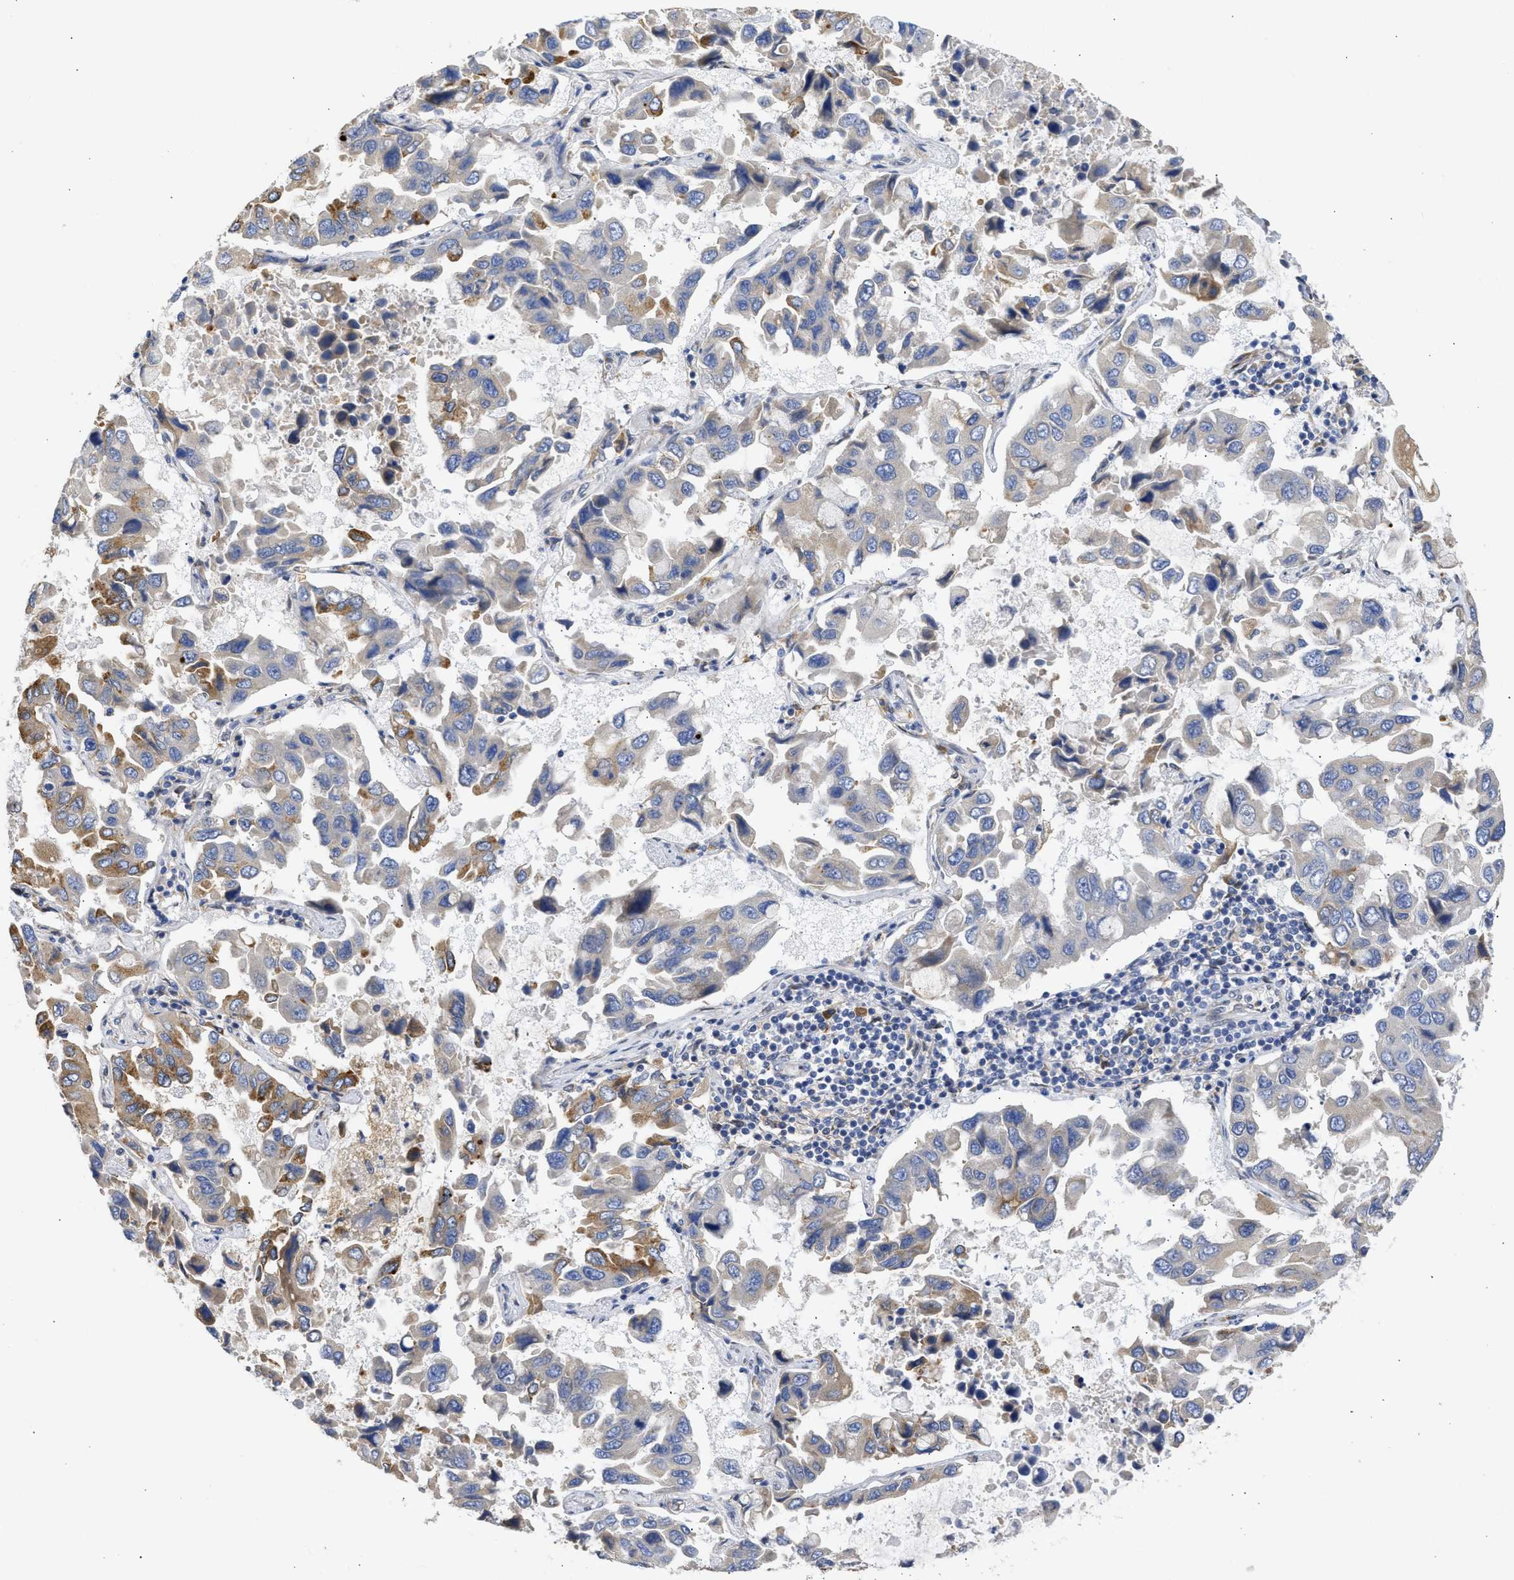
{"staining": {"intensity": "moderate", "quantity": "<25%", "location": "cytoplasmic/membranous"}, "tissue": "lung cancer", "cell_type": "Tumor cells", "image_type": "cancer", "snomed": [{"axis": "morphology", "description": "Adenocarcinoma, NOS"}, {"axis": "topography", "description": "Lung"}], "caption": "Lung cancer tissue displays moderate cytoplasmic/membranous expression in approximately <25% of tumor cells, visualized by immunohistochemistry.", "gene": "TMED1", "patient": {"sex": "male", "age": 64}}